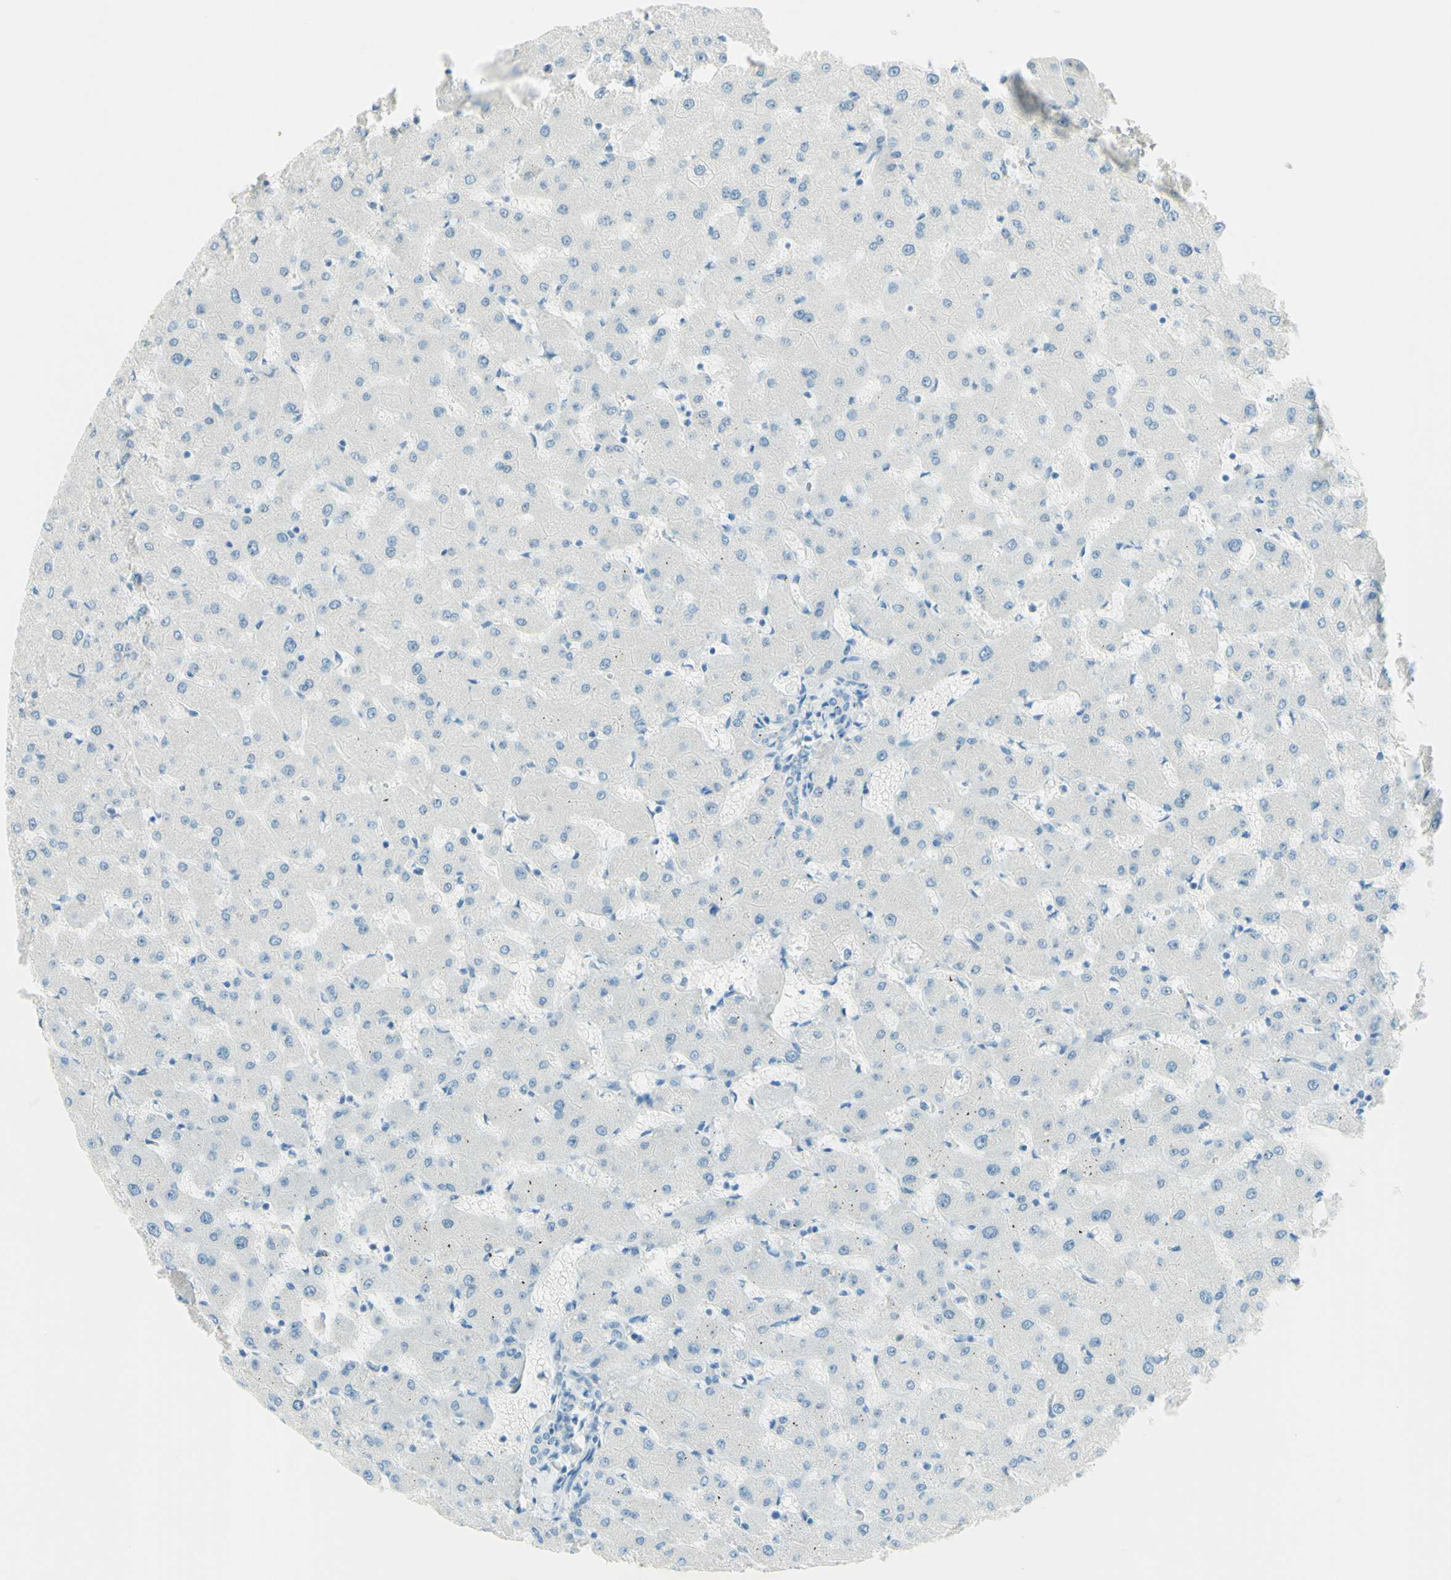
{"staining": {"intensity": "negative", "quantity": "none", "location": "none"}, "tissue": "liver", "cell_type": "Cholangiocytes", "image_type": "normal", "snomed": [{"axis": "morphology", "description": "Normal tissue, NOS"}, {"axis": "topography", "description": "Liver"}], "caption": "IHC of unremarkable human liver shows no positivity in cholangiocytes. The staining is performed using DAB (3,3'-diaminobenzidine) brown chromogen with nuclei counter-stained in using hematoxylin.", "gene": "FMR1NB", "patient": {"sex": "female", "age": 63}}